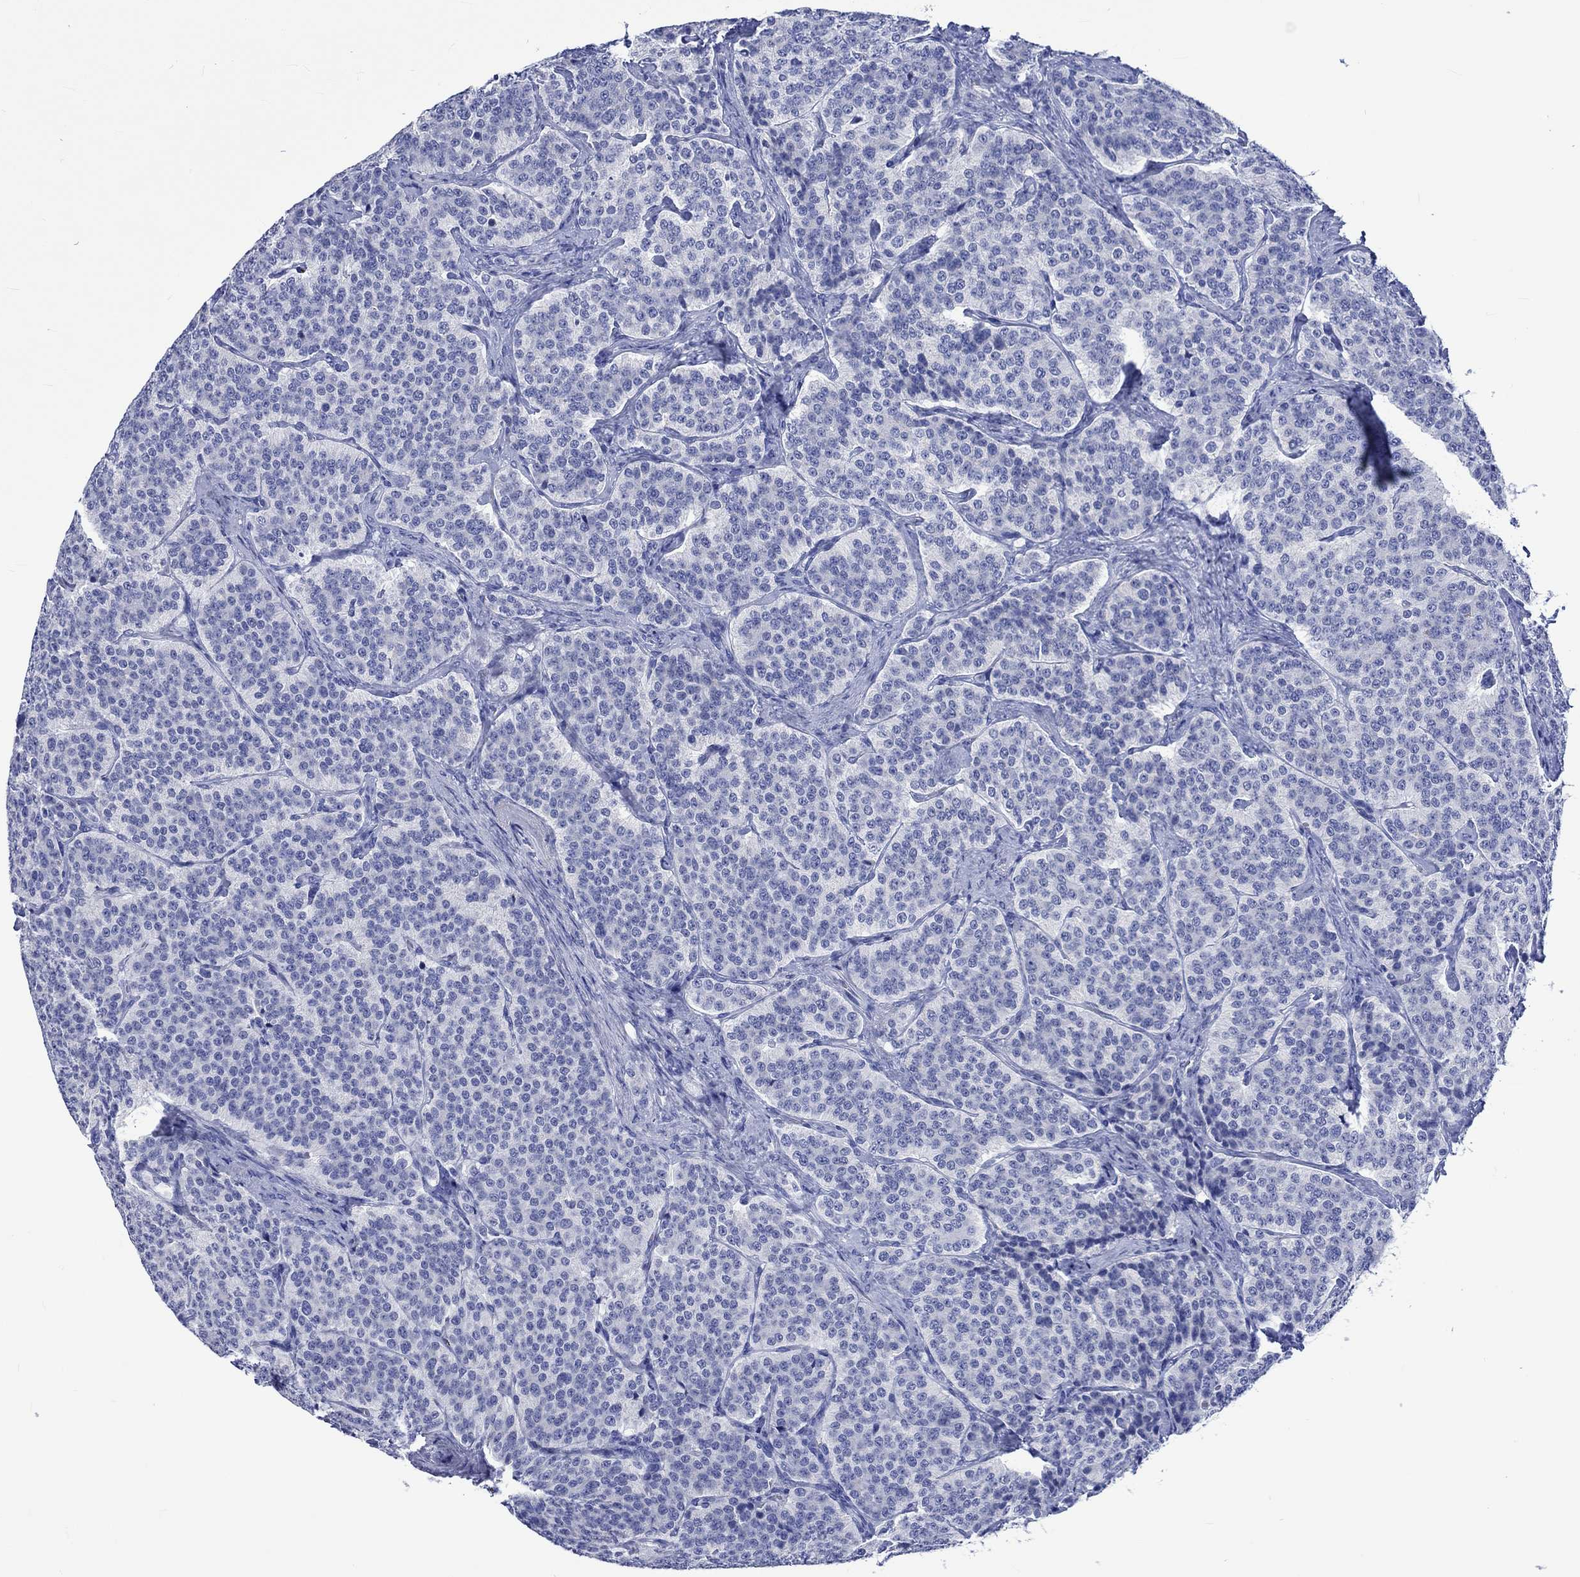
{"staining": {"intensity": "negative", "quantity": "none", "location": "none"}, "tissue": "carcinoid", "cell_type": "Tumor cells", "image_type": "cancer", "snomed": [{"axis": "morphology", "description": "Carcinoid, malignant, NOS"}, {"axis": "topography", "description": "Small intestine"}], "caption": "Tumor cells show no significant protein positivity in carcinoid. Brightfield microscopy of immunohistochemistry (IHC) stained with DAB (3,3'-diaminobenzidine) (brown) and hematoxylin (blue), captured at high magnification.", "gene": "KLHL33", "patient": {"sex": "female", "age": 58}}